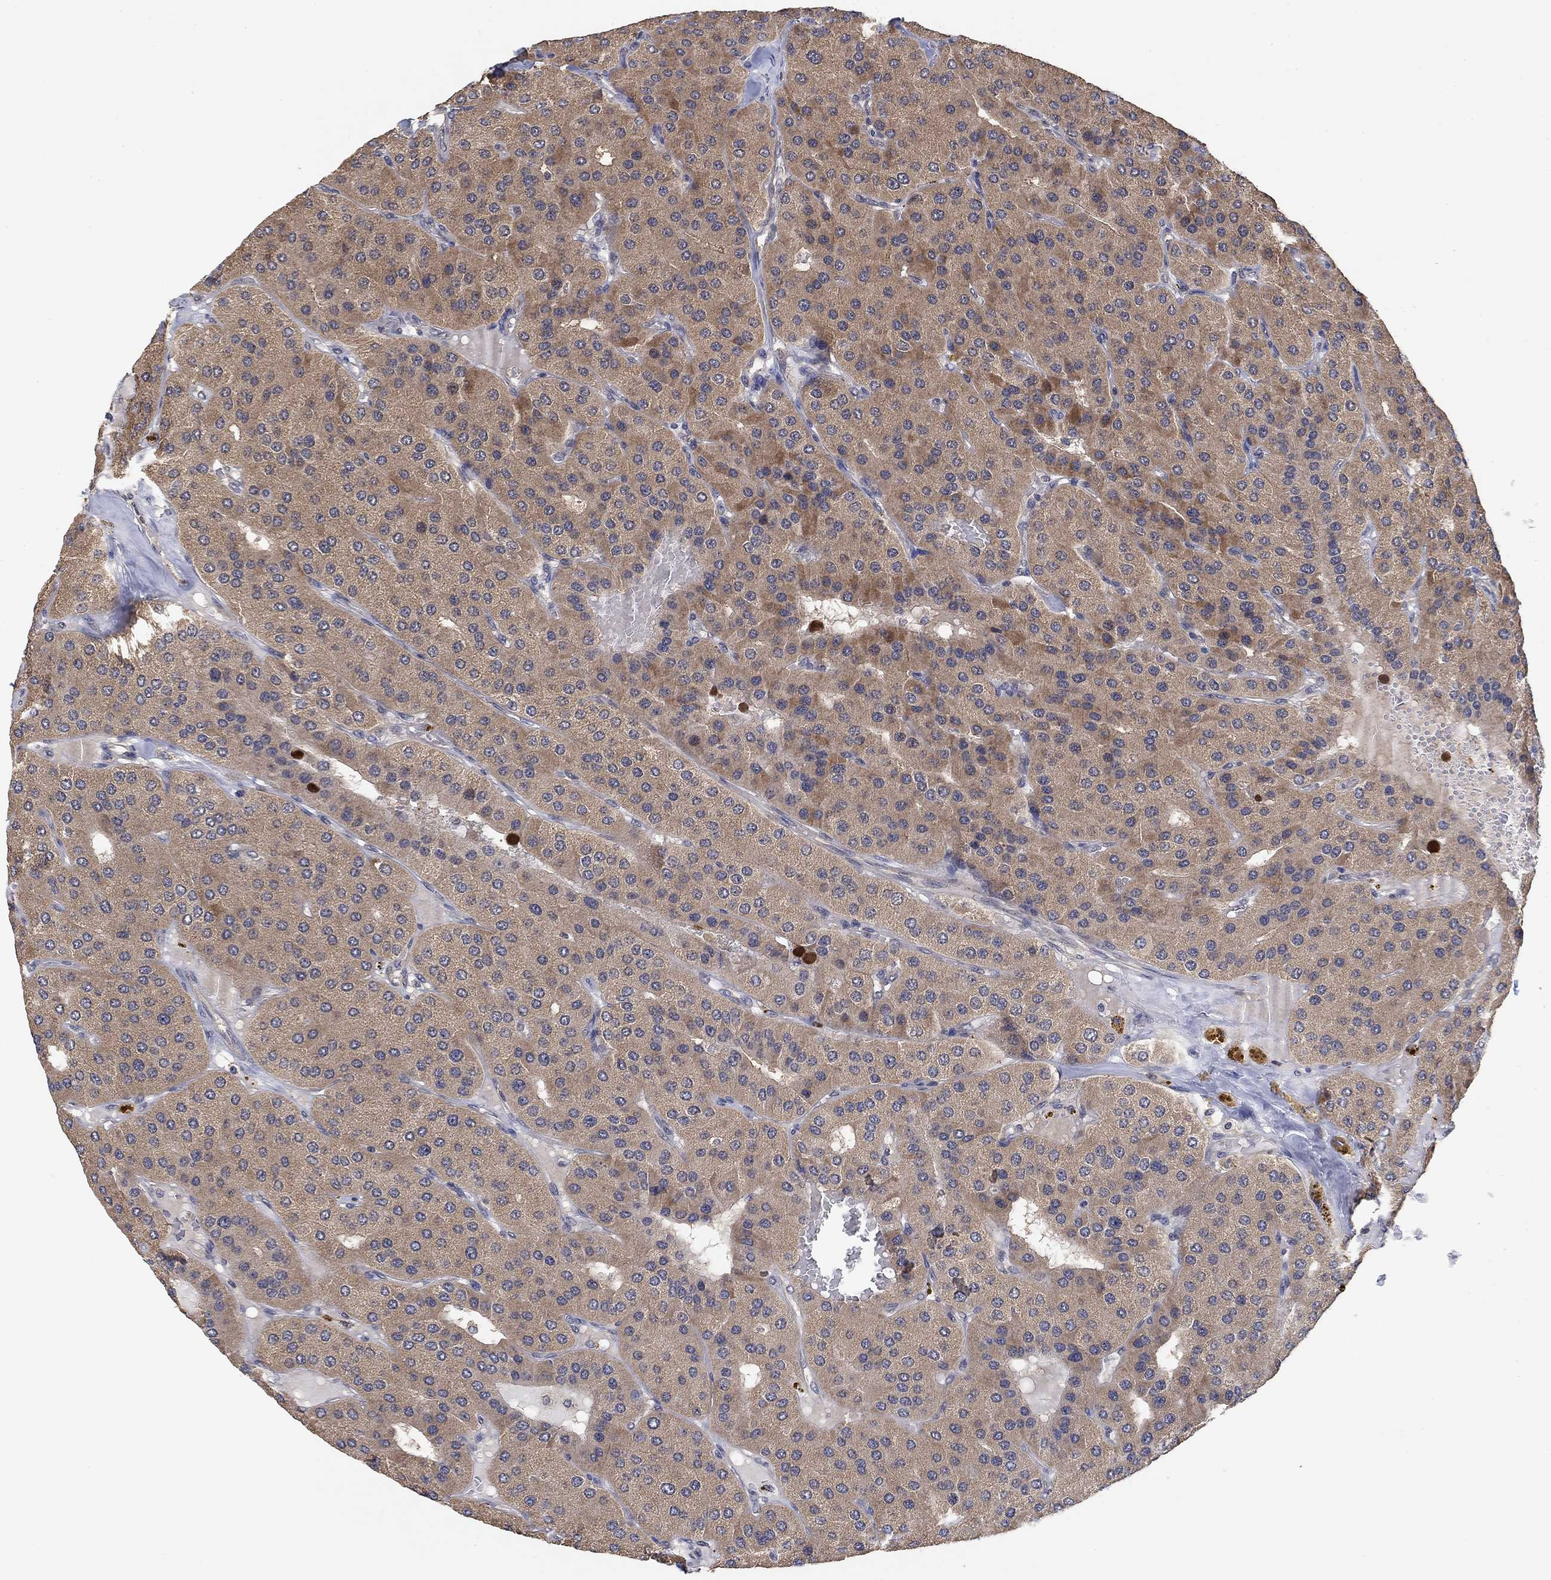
{"staining": {"intensity": "weak", "quantity": ">75%", "location": "cytoplasmic/membranous"}, "tissue": "parathyroid gland", "cell_type": "Glandular cells", "image_type": "normal", "snomed": [{"axis": "morphology", "description": "Normal tissue, NOS"}, {"axis": "morphology", "description": "Adenoma, NOS"}, {"axis": "topography", "description": "Parathyroid gland"}], "caption": "DAB (3,3'-diaminobenzidine) immunohistochemical staining of unremarkable human parathyroid gland displays weak cytoplasmic/membranous protein expression in about >75% of glandular cells.", "gene": "CCDC43", "patient": {"sex": "female", "age": 86}}